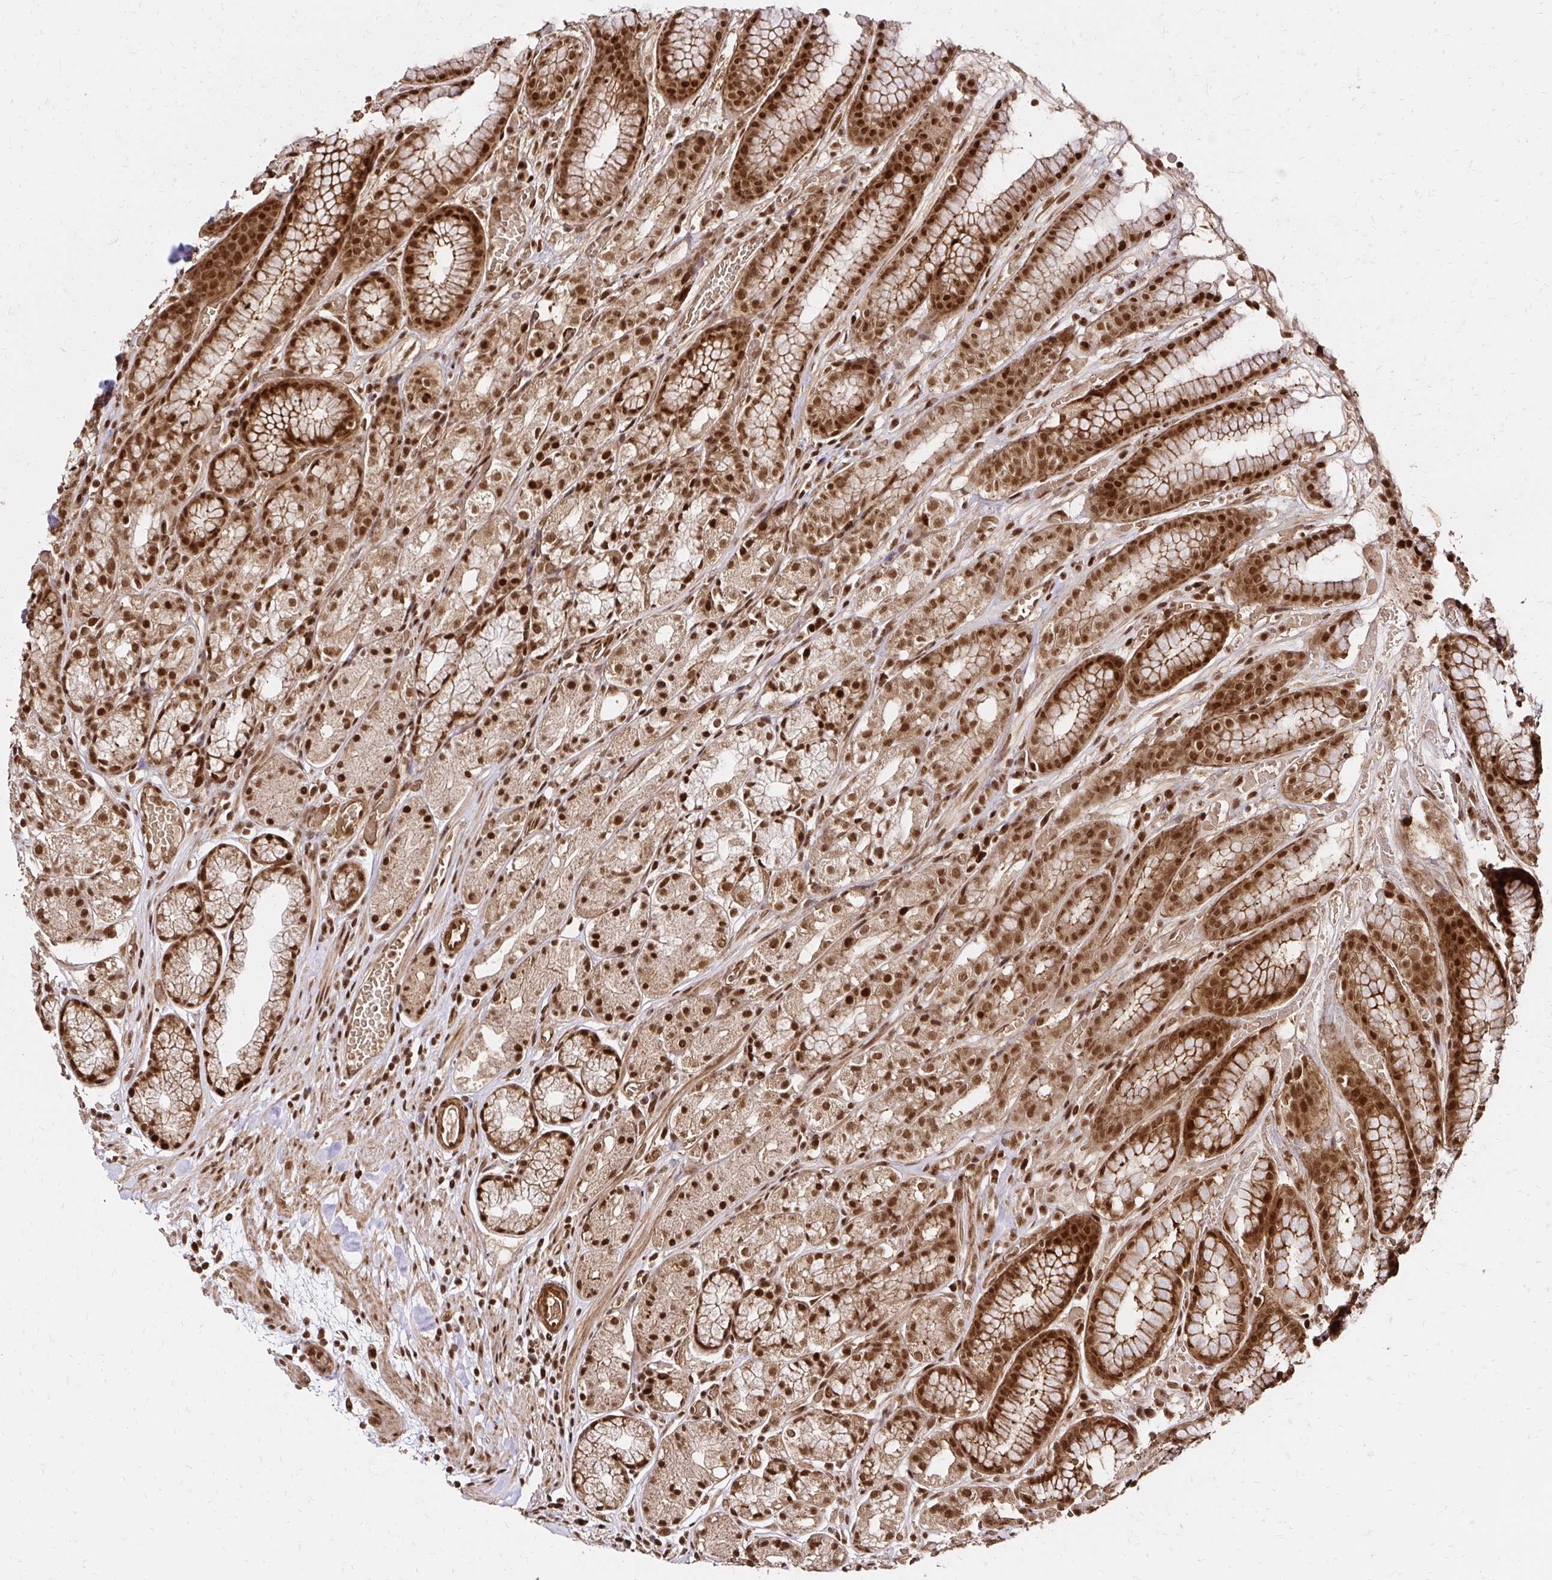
{"staining": {"intensity": "strong", "quantity": ">75%", "location": "cytoplasmic/membranous,nuclear"}, "tissue": "stomach", "cell_type": "Glandular cells", "image_type": "normal", "snomed": [{"axis": "morphology", "description": "Normal tissue, NOS"}, {"axis": "topography", "description": "Smooth muscle"}, {"axis": "topography", "description": "Stomach"}], "caption": "Unremarkable stomach exhibits strong cytoplasmic/membranous,nuclear staining in about >75% of glandular cells.", "gene": "GLYR1", "patient": {"sex": "male", "age": 70}}